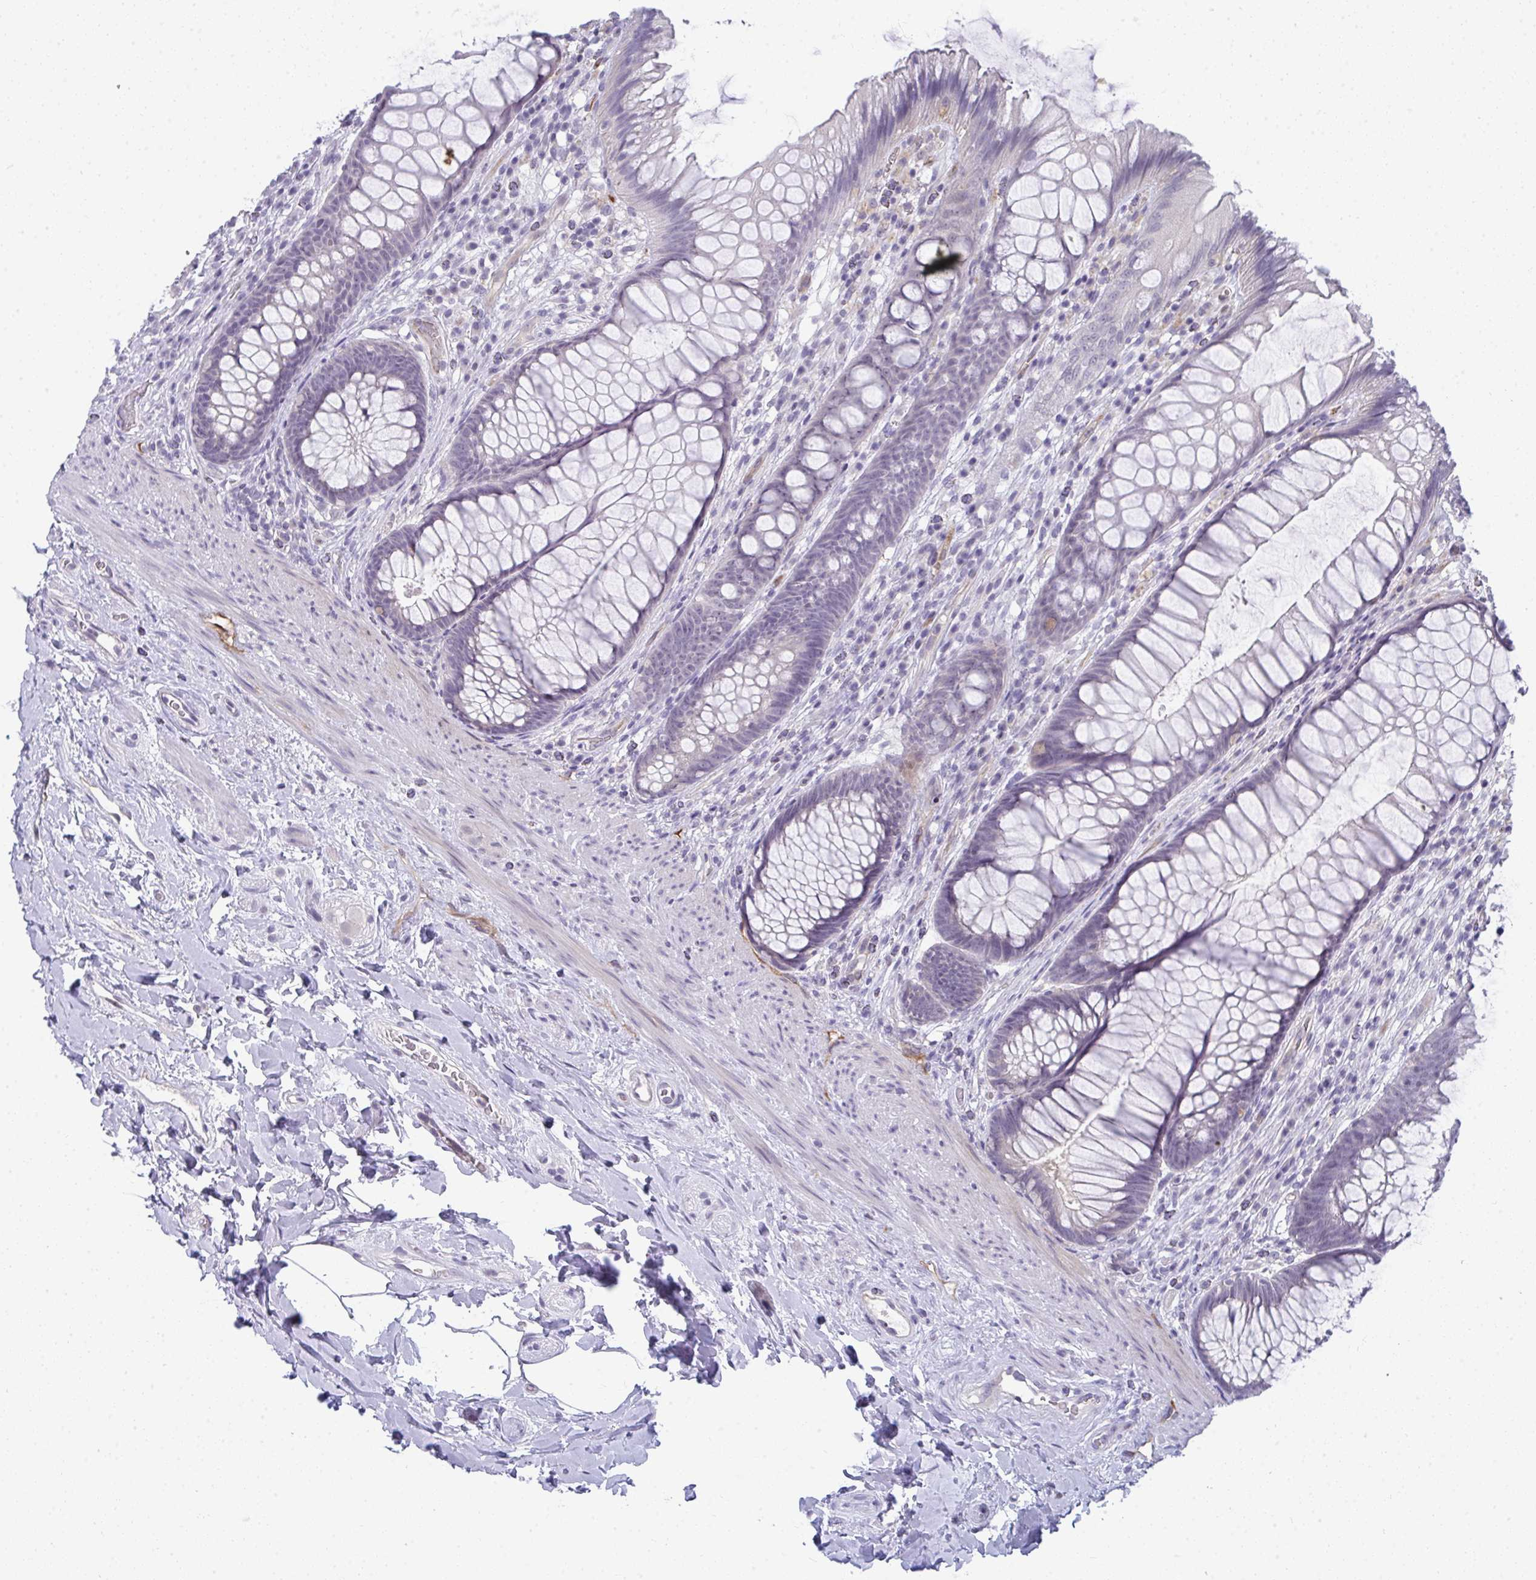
{"staining": {"intensity": "negative", "quantity": "none", "location": "none"}, "tissue": "rectum", "cell_type": "Glandular cells", "image_type": "normal", "snomed": [{"axis": "morphology", "description": "Normal tissue, NOS"}, {"axis": "topography", "description": "Rectum"}], "caption": "Rectum stained for a protein using immunohistochemistry (IHC) demonstrates no staining glandular cells.", "gene": "TMEM82", "patient": {"sex": "male", "age": 53}}